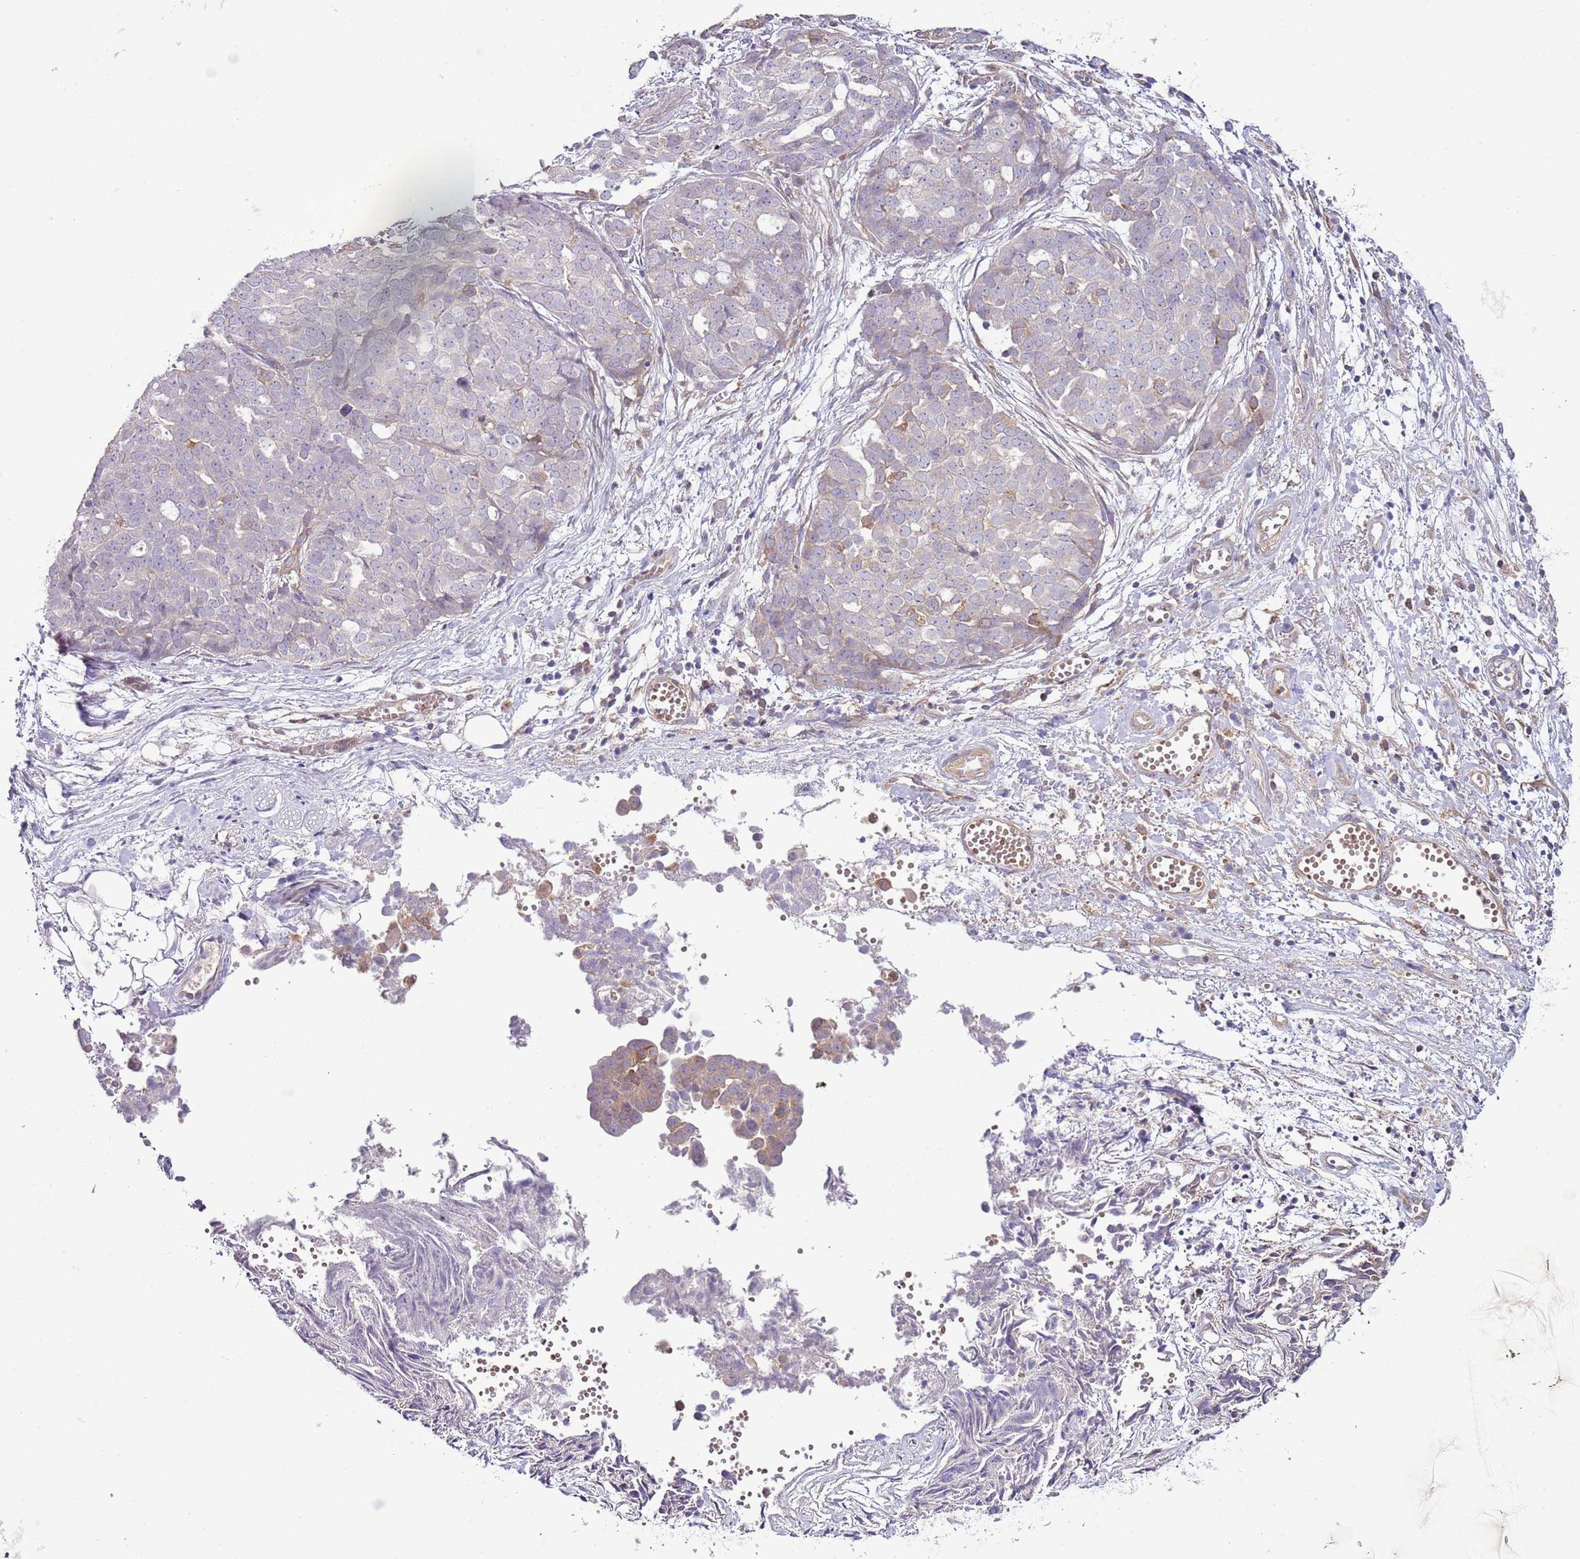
{"staining": {"intensity": "negative", "quantity": "none", "location": "none"}, "tissue": "ovarian cancer", "cell_type": "Tumor cells", "image_type": "cancer", "snomed": [{"axis": "morphology", "description": "Cystadenocarcinoma, serous, NOS"}, {"axis": "topography", "description": "Soft tissue"}, {"axis": "topography", "description": "Ovary"}], "caption": "Ovarian cancer was stained to show a protein in brown. There is no significant staining in tumor cells.", "gene": "LPIN2", "patient": {"sex": "female", "age": 57}}